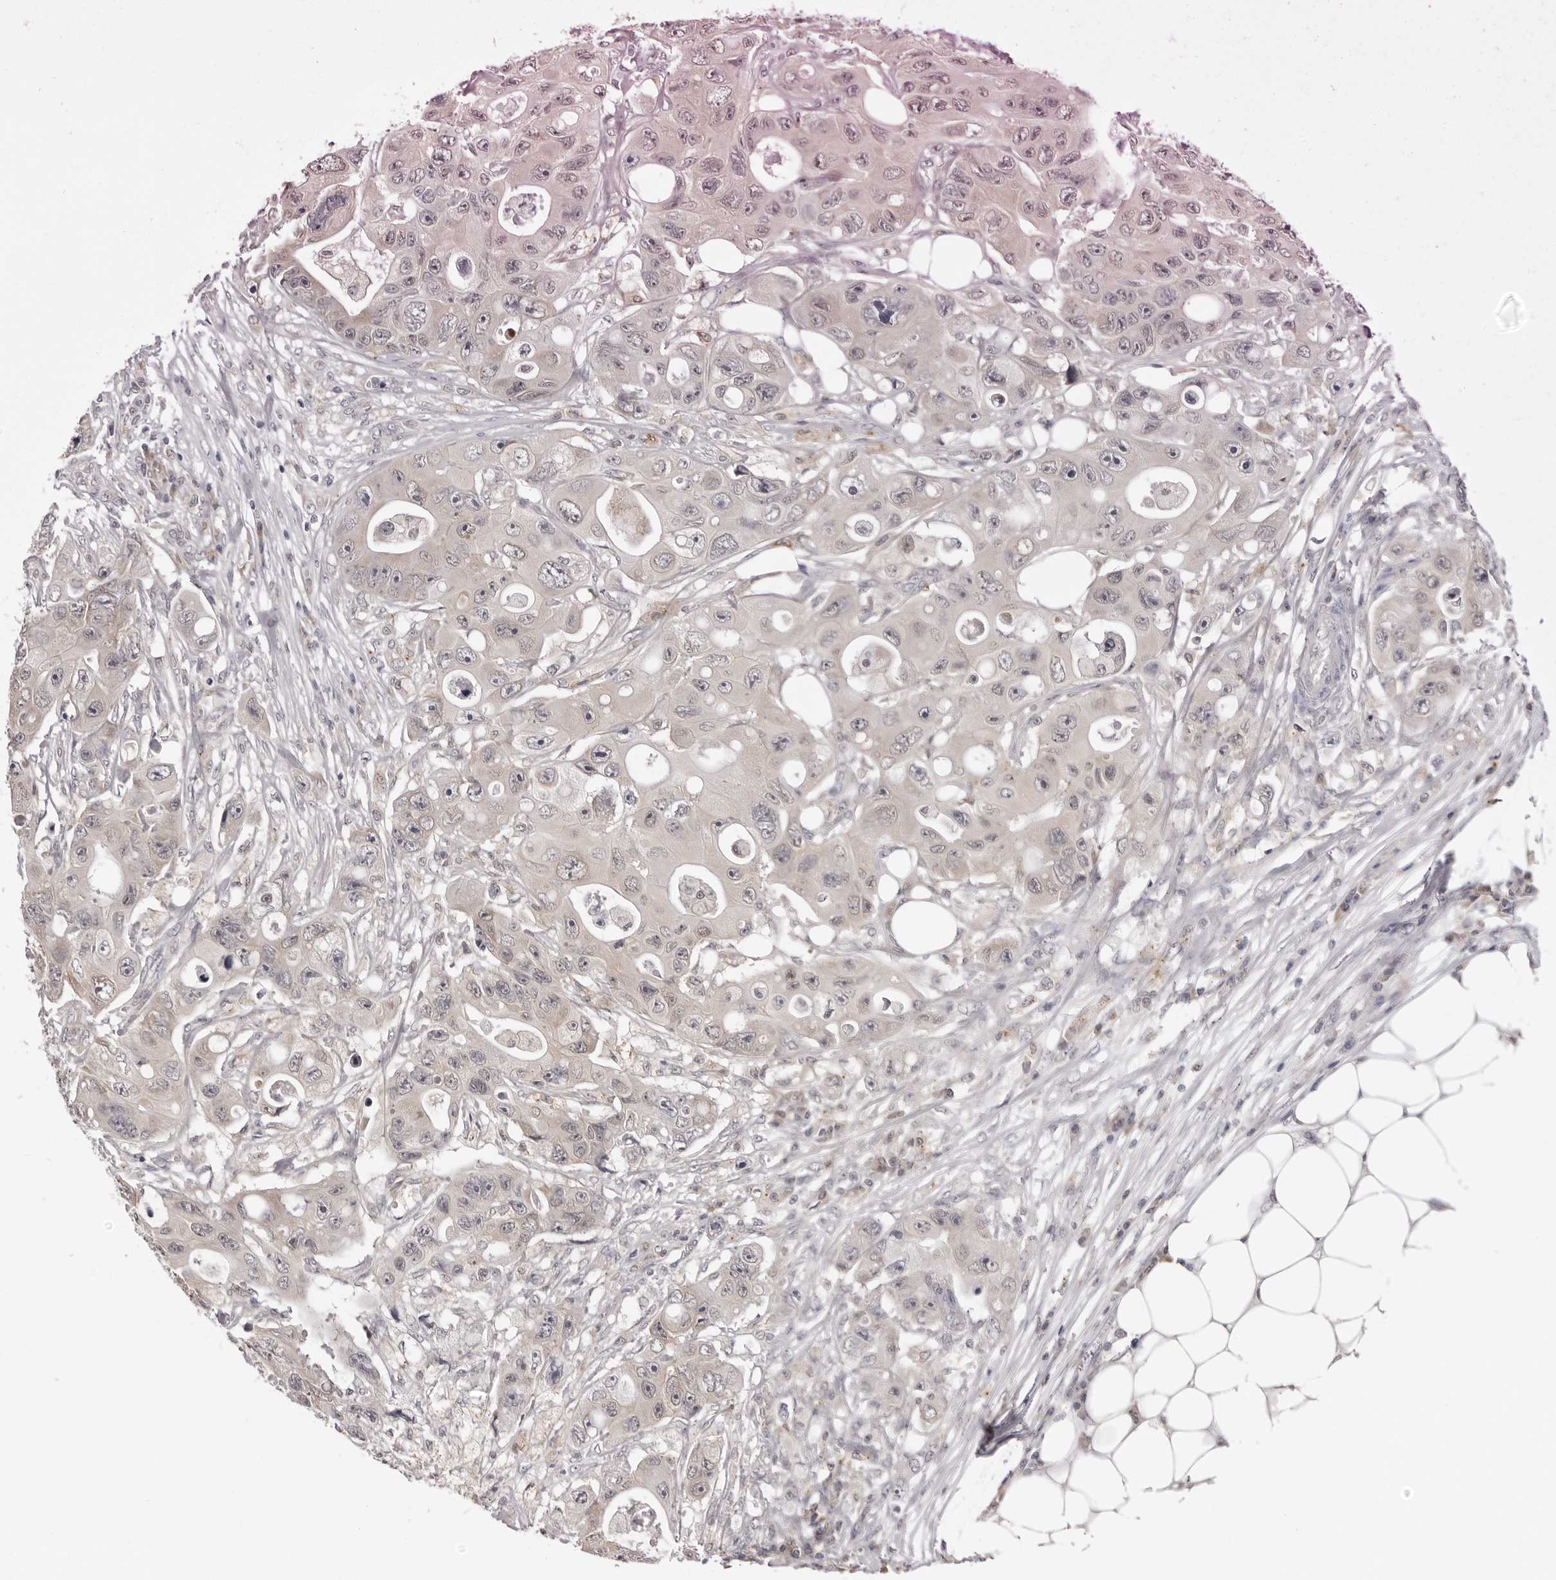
{"staining": {"intensity": "negative", "quantity": "none", "location": "none"}, "tissue": "colorectal cancer", "cell_type": "Tumor cells", "image_type": "cancer", "snomed": [{"axis": "morphology", "description": "Adenocarcinoma, NOS"}, {"axis": "topography", "description": "Colon"}], "caption": "Human adenocarcinoma (colorectal) stained for a protein using immunohistochemistry reveals no positivity in tumor cells.", "gene": "PRUNE1", "patient": {"sex": "female", "age": 46}}